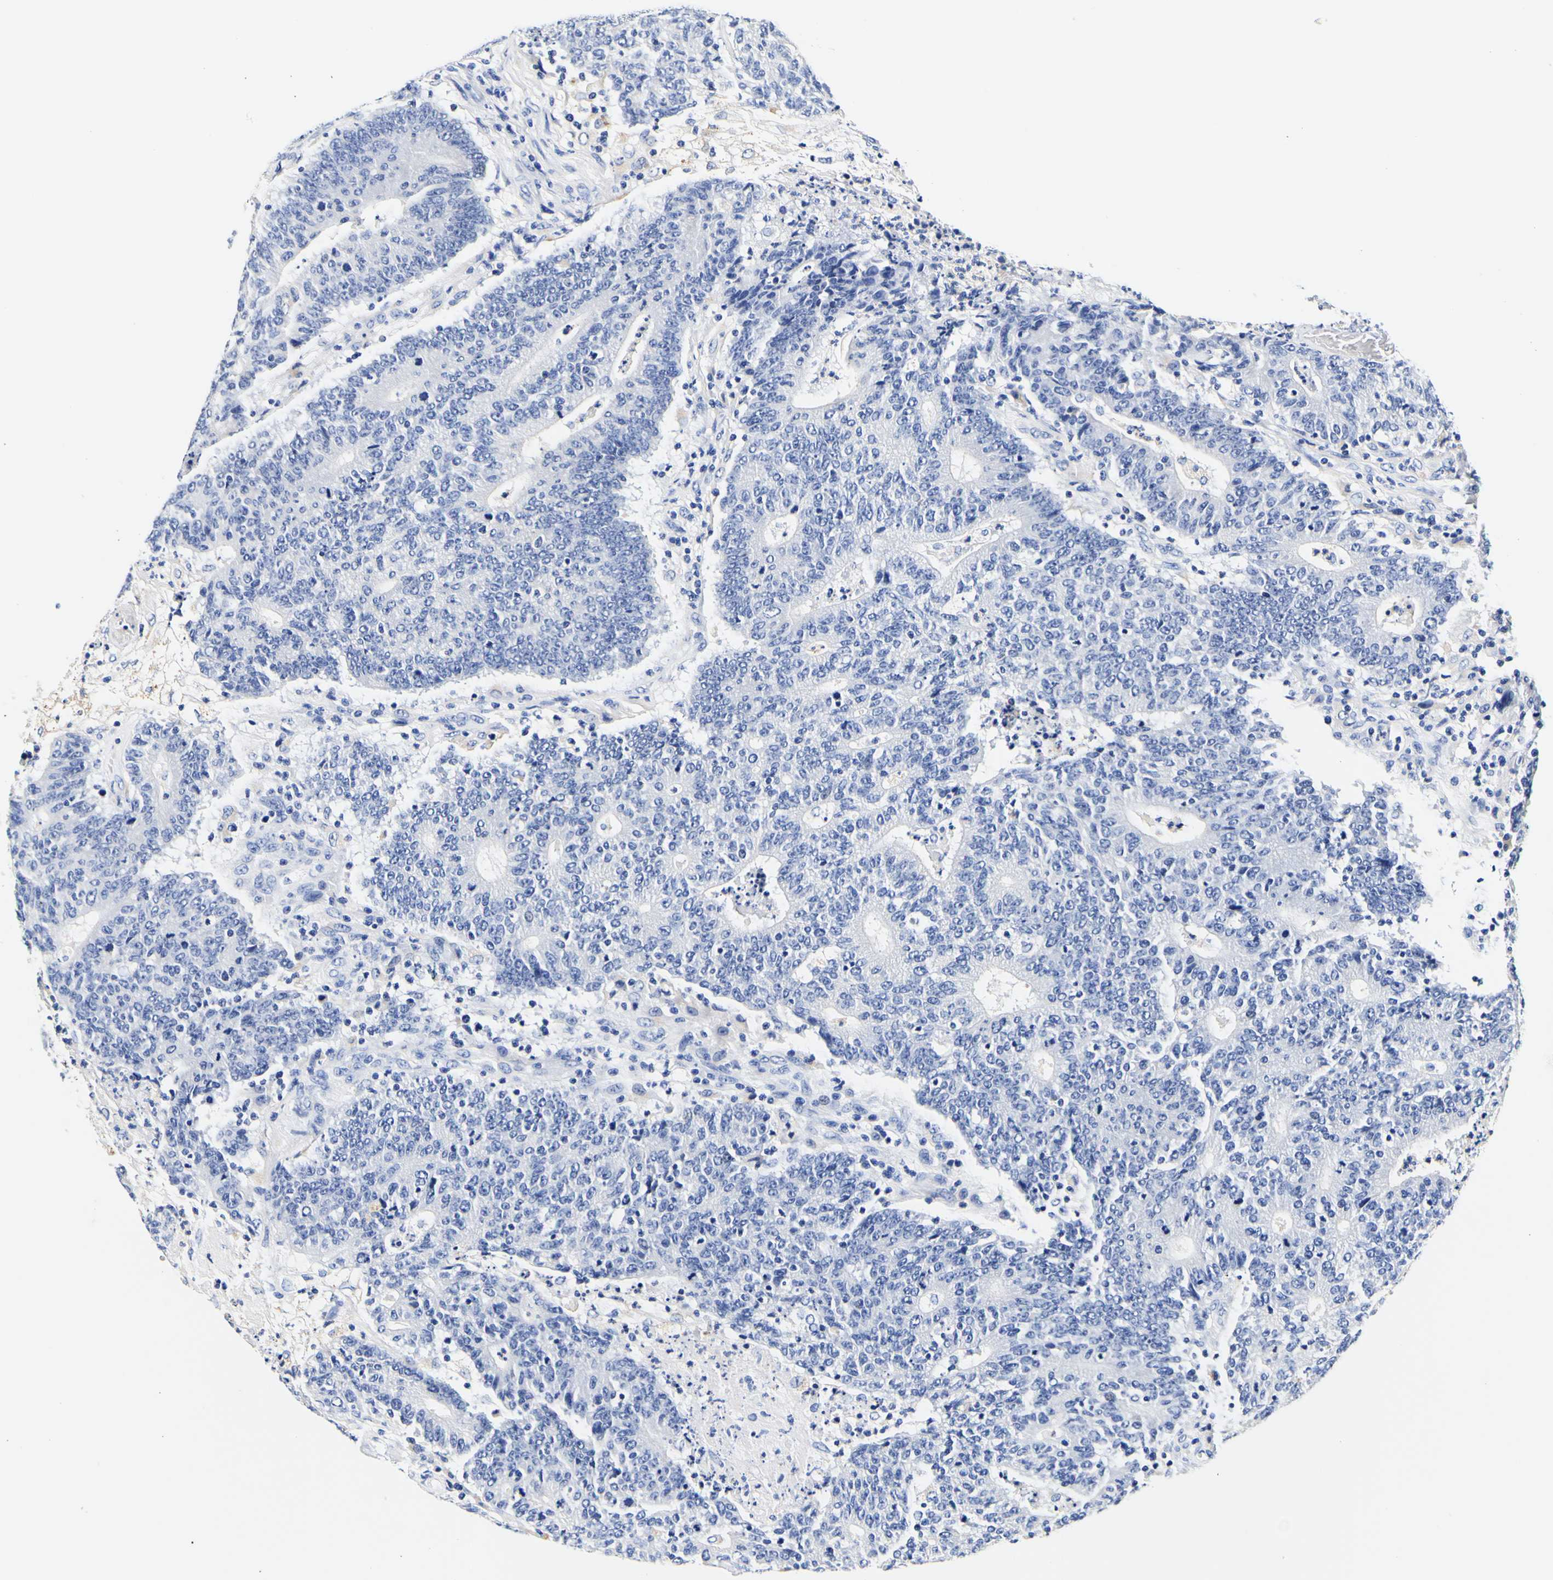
{"staining": {"intensity": "negative", "quantity": "none", "location": "none"}, "tissue": "colorectal cancer", "cell_type": "Tumor cells", "image_type": "cancer", "snomed": [{"axis": "morphology", "description": "Normal tissue, NOS"}, {"axis": "morphology", "description": "Adenocarcinoma, NOS"}, {"axis": "topography", "description": "Colon"}], "caption": "The IHC histopathology image has no significant positivity in tumor cells of colorectal adenocarcinoma tissue. (Stains: DAB (3,3'-diaminobenzidine) immunohistochemistry (IHC) with hematoxylin counter stain, Microscopy: brightfield microscopy at high magnification).", "gene": "CAMK4", "patient": {"sex": "female", "age": 75}}